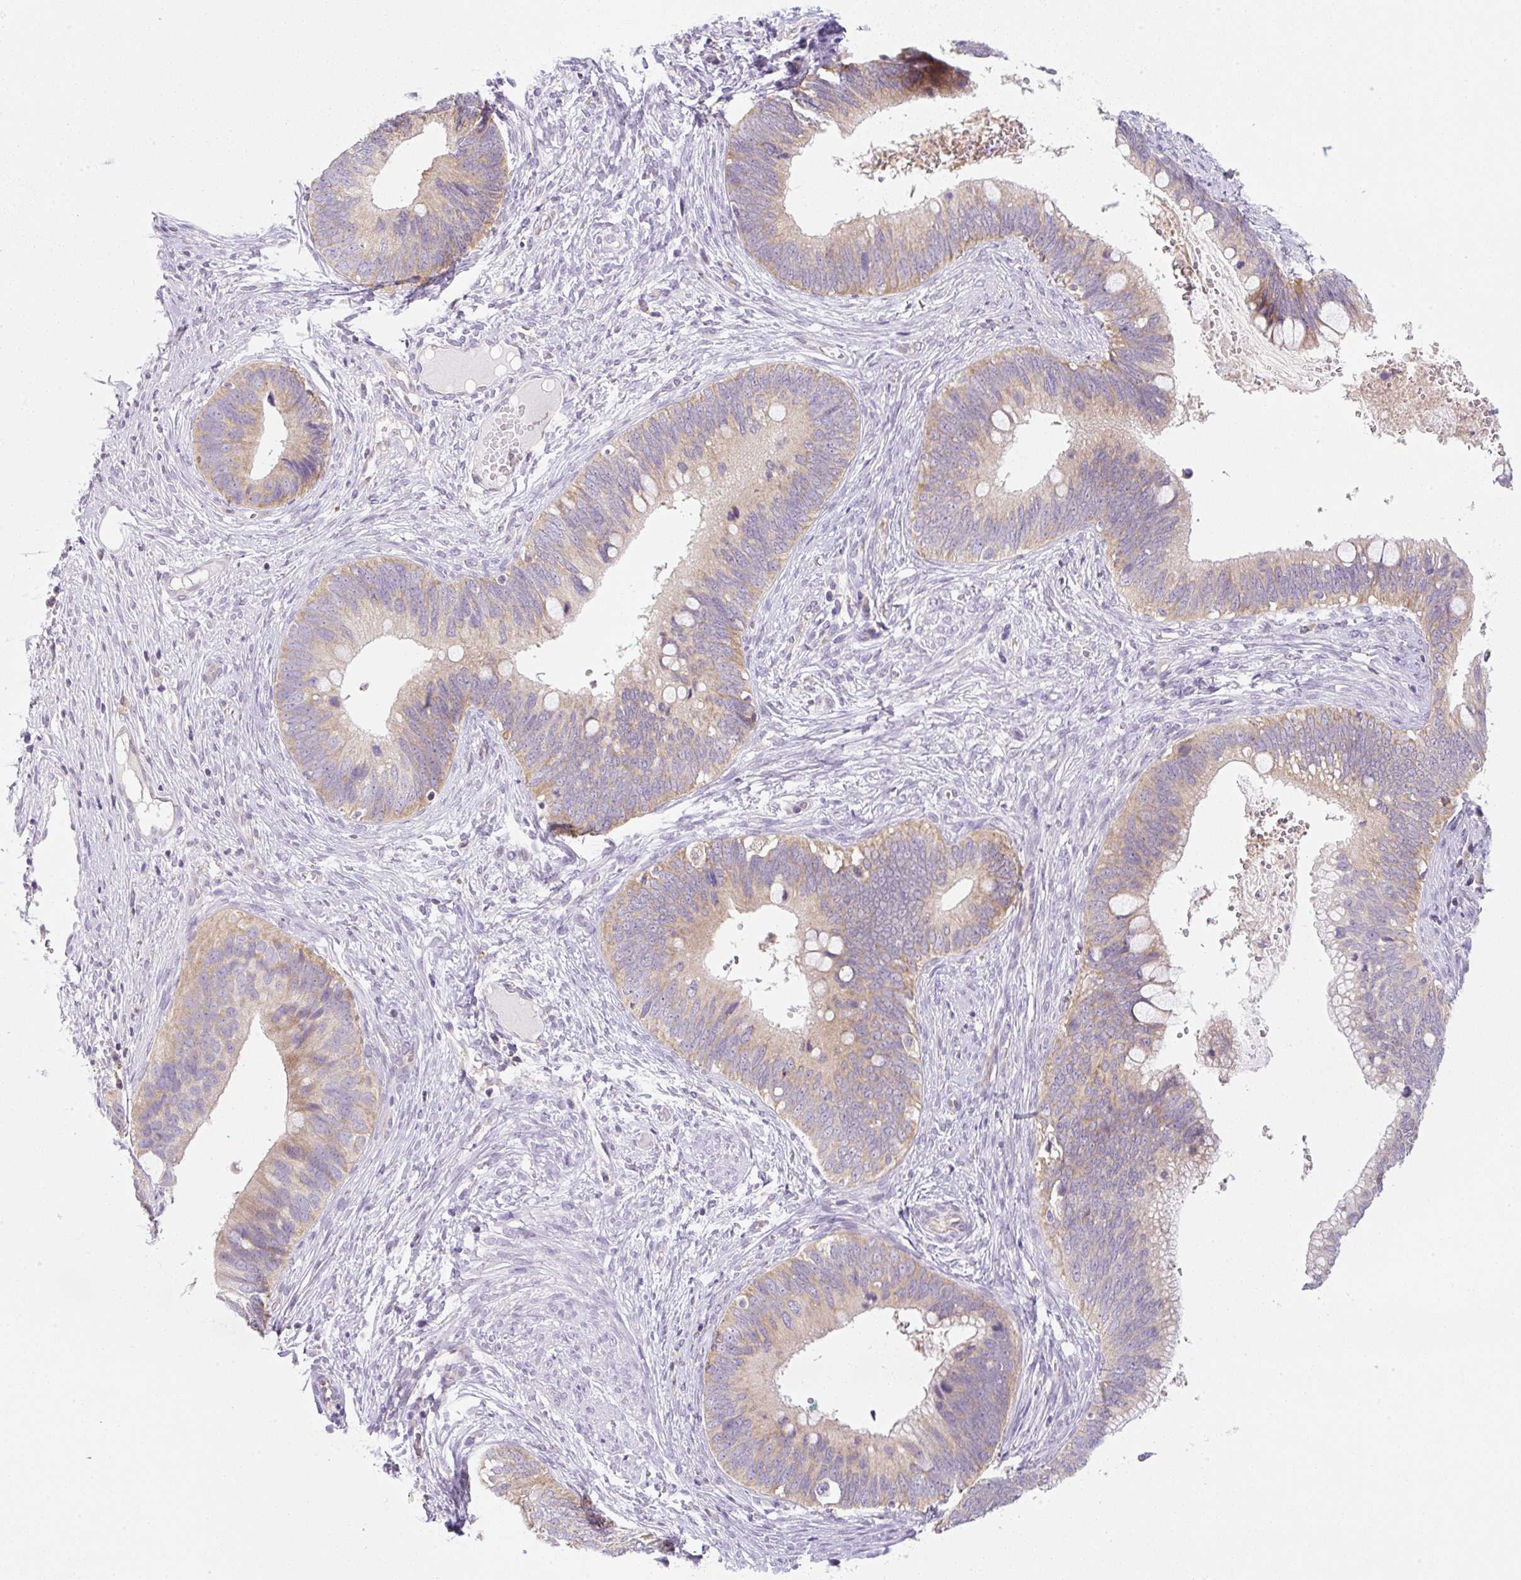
{"staining": {"intensity": "weak", "quantity": "25%-75%", "location": "cytoplasmic/membranous"}, "tissue": "cervical cancer", "cell_type": "Tumor cells", "image_type": "cancer", "snomed": [{"axis": "morphology", "description": "Adenocarcinoma, NOS"}, {"axis": "topography", "description": "Cervix"}], "caption": "Immunohistochemical staining of adenocarcinoma (cervical) shows weak cytoplasmic/membranous protein staining in about 25%-75% of tumor cells. The staining is performed using DAB (3,3'-diaminobenzidine) brown chromogen to label protein expression. The nuclei are counter-stained blue using hematoxylin.", "gene": "OMA1", "patient": {"sex": "female", "age": 42}}